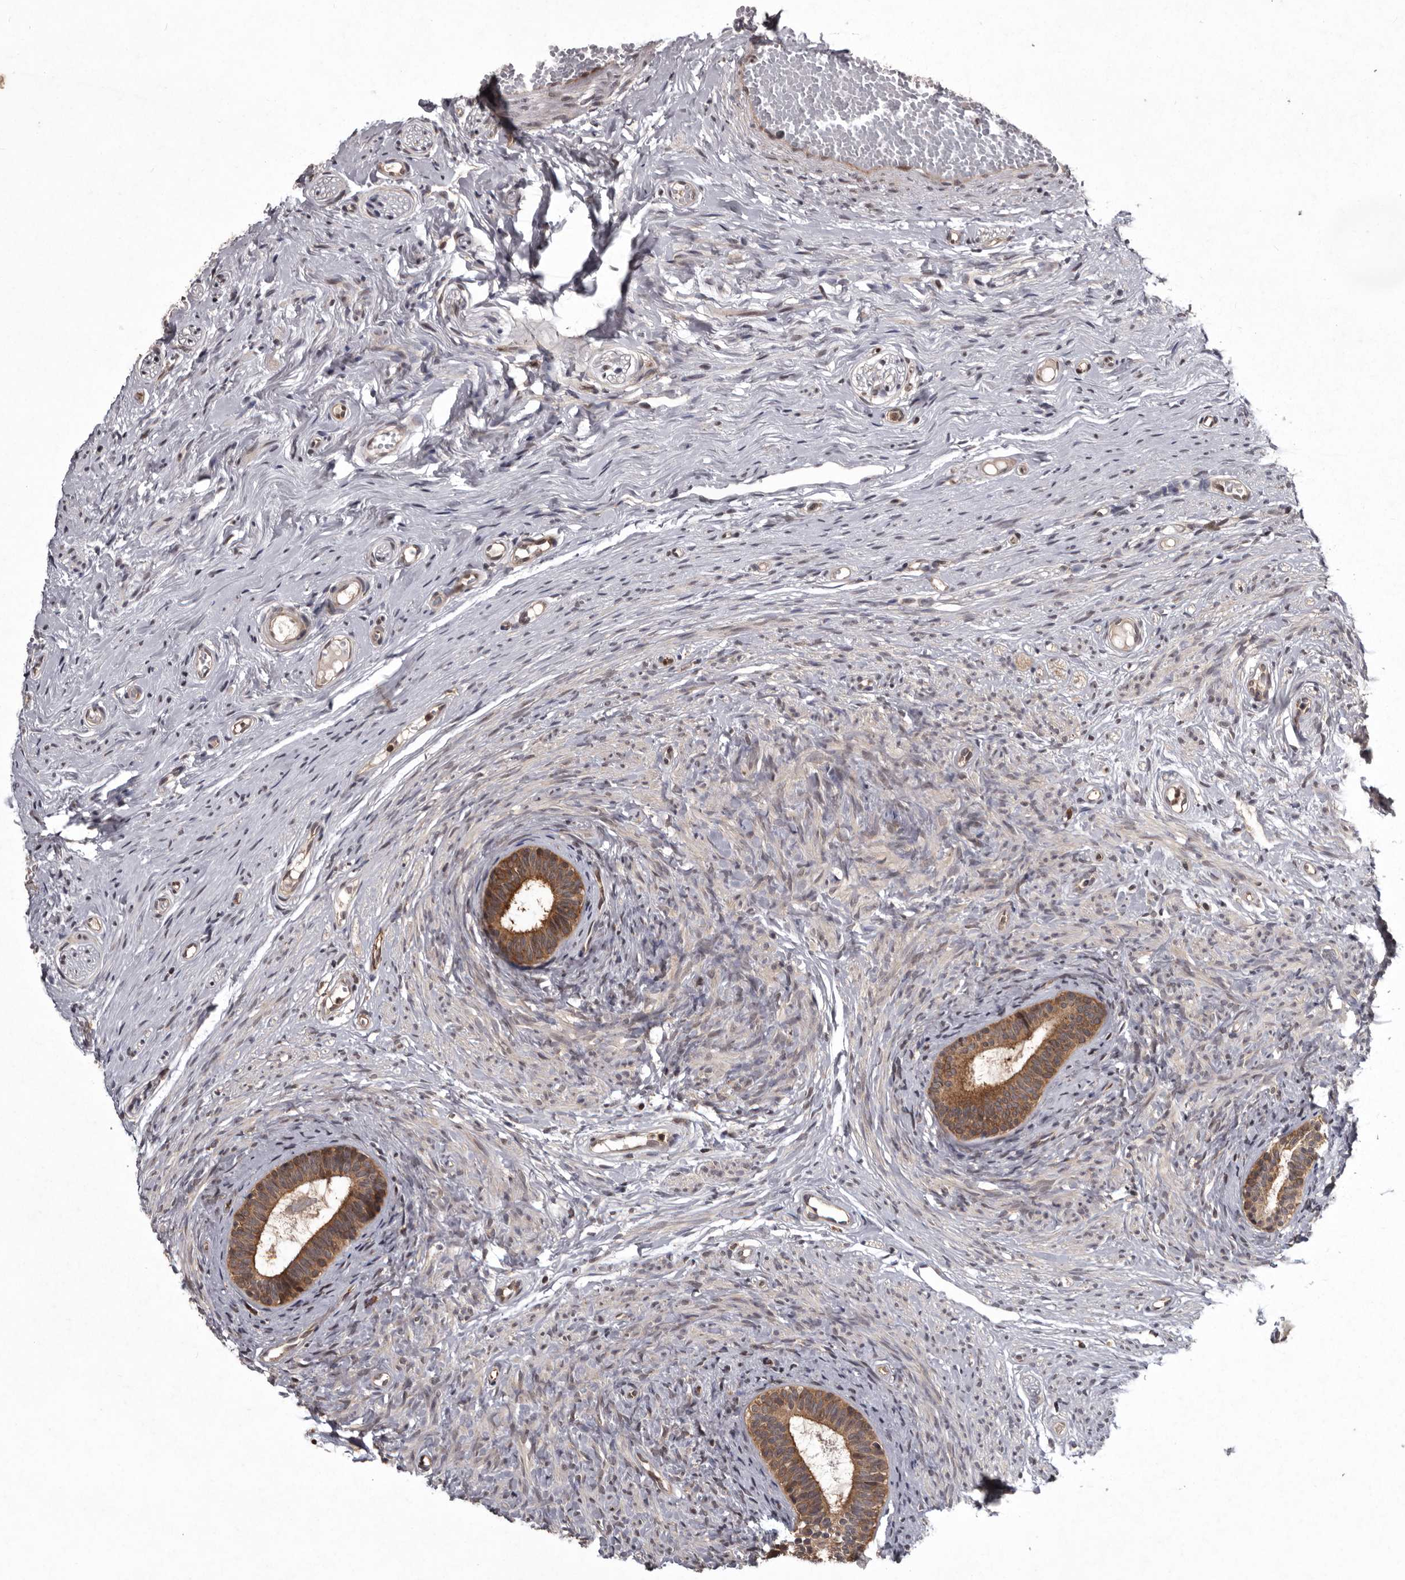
{"staining": {"intensity": "moderate", "quantity": ">75%", "location": "cytoplasmic/membranous"}, "tissue": "epididymis", "cell_type": "Glandular cells", "image_type": "normal", "snomed": [{"axis": "morphology", "description": "Normal tissue, NOS"}, {"axis": "topography", "description": "Epididymis"}], "caption": "DAB immunohistochemical staining of normal epididymis demonstrates moderate cytoplasmic/membranous protein positivity in approximately >75% of glandular cells.", "gene": "DARS1", "patient": {"sex": "male", "age": 9}}